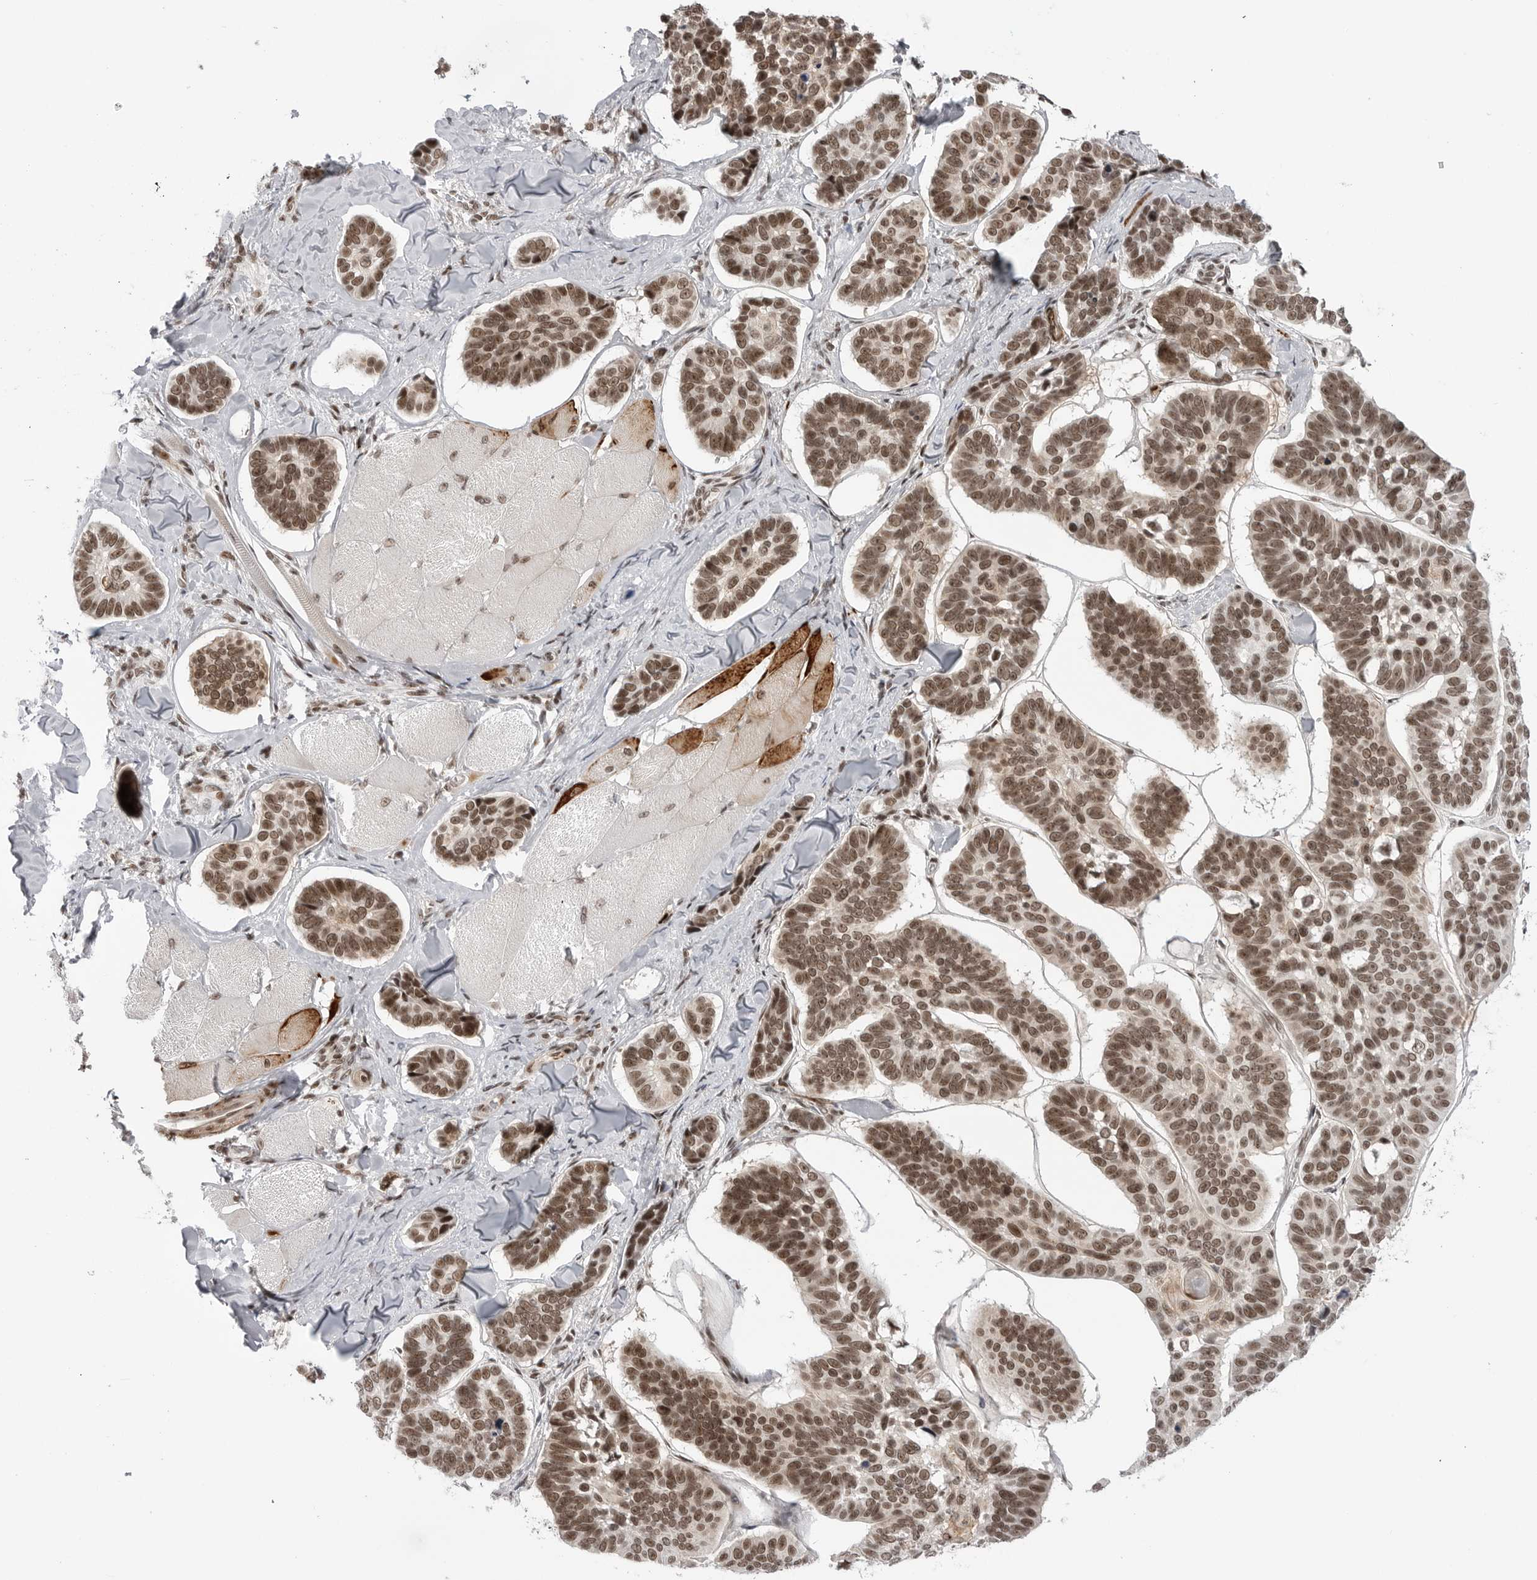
{"staining": {"intensity": "moderate", "quantity": ">75%", "location": "nuclear"}, "tissue": "skin cancer", "cell_type": "Tumor cells", "image_type": "cancer", "snomed": [{"axis": "morphology", "description": "Basal cell carcinoma"}, {"axis": "topography", "description": "Skin"}], "caption": "Immunohistochemical staining of skin cancer demonstrates medium levels of moderate nuclear expression in about >75% of tumor cells. The staining was performed using DAB, with brown indicating positive protein expression. Nuclei are stained blue with hematoxylin.", "gene": "TRIM66", "patient": {"sex": "male", "age": 62}}